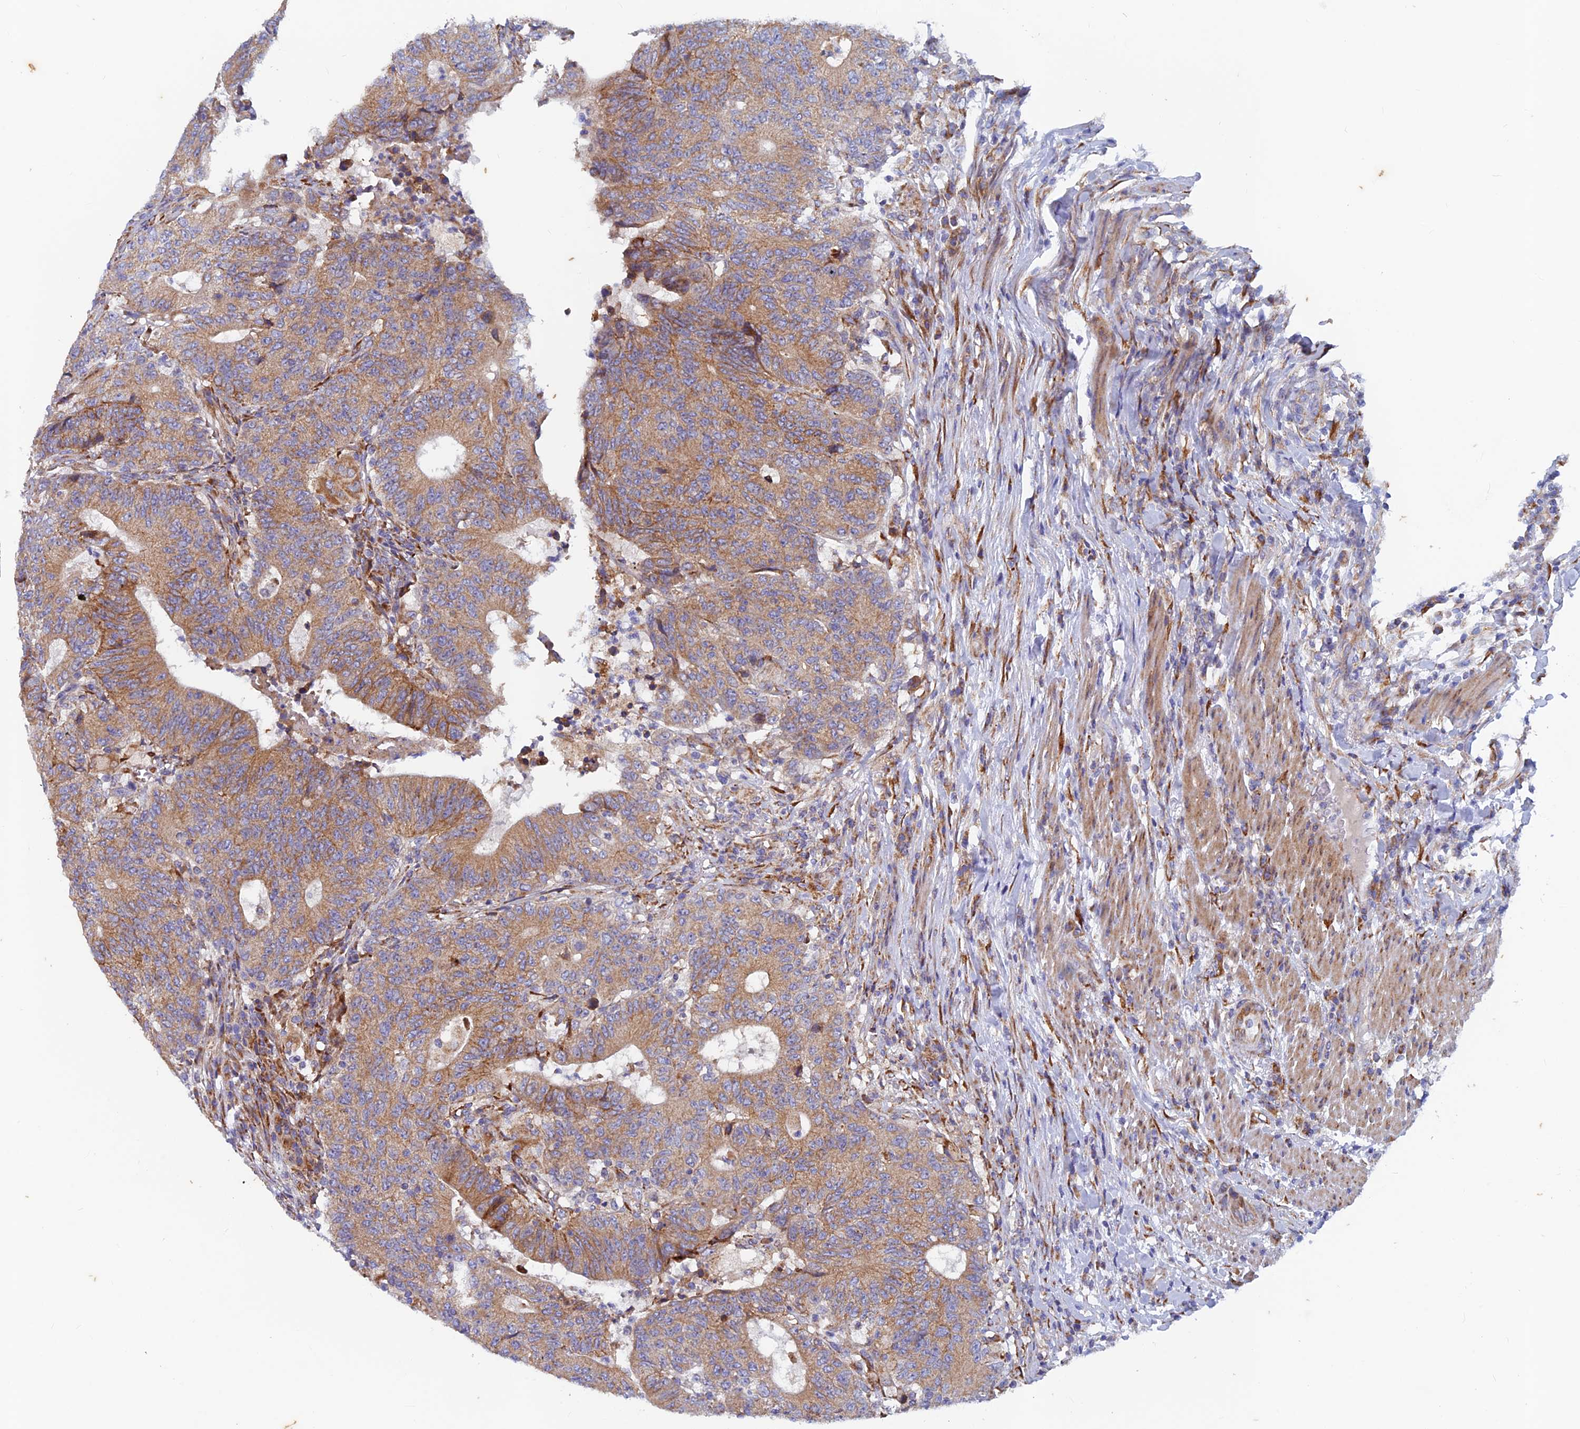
{"staining": {"intensity": "moderate", "quantity": ">75%", "location": "cytoplasmic/membranous"}, "tissue": "colorectal cancer", "cell_type": "Tumor cells", "image_type": "cancer", "snomed": [{"axis": "morphology", "description": "Adenocarcinoma, NOS"}, {"axis": "topography", "description": "Colon"}], "caption": "Protein analysis of adenocarcinoma (colorectal) tissue shows moderate cytoplasmic/membranous positivity in about >75% of tumor cells.", "gene": "AP4S1", "patient": {"sex": "female", "age": 75}}